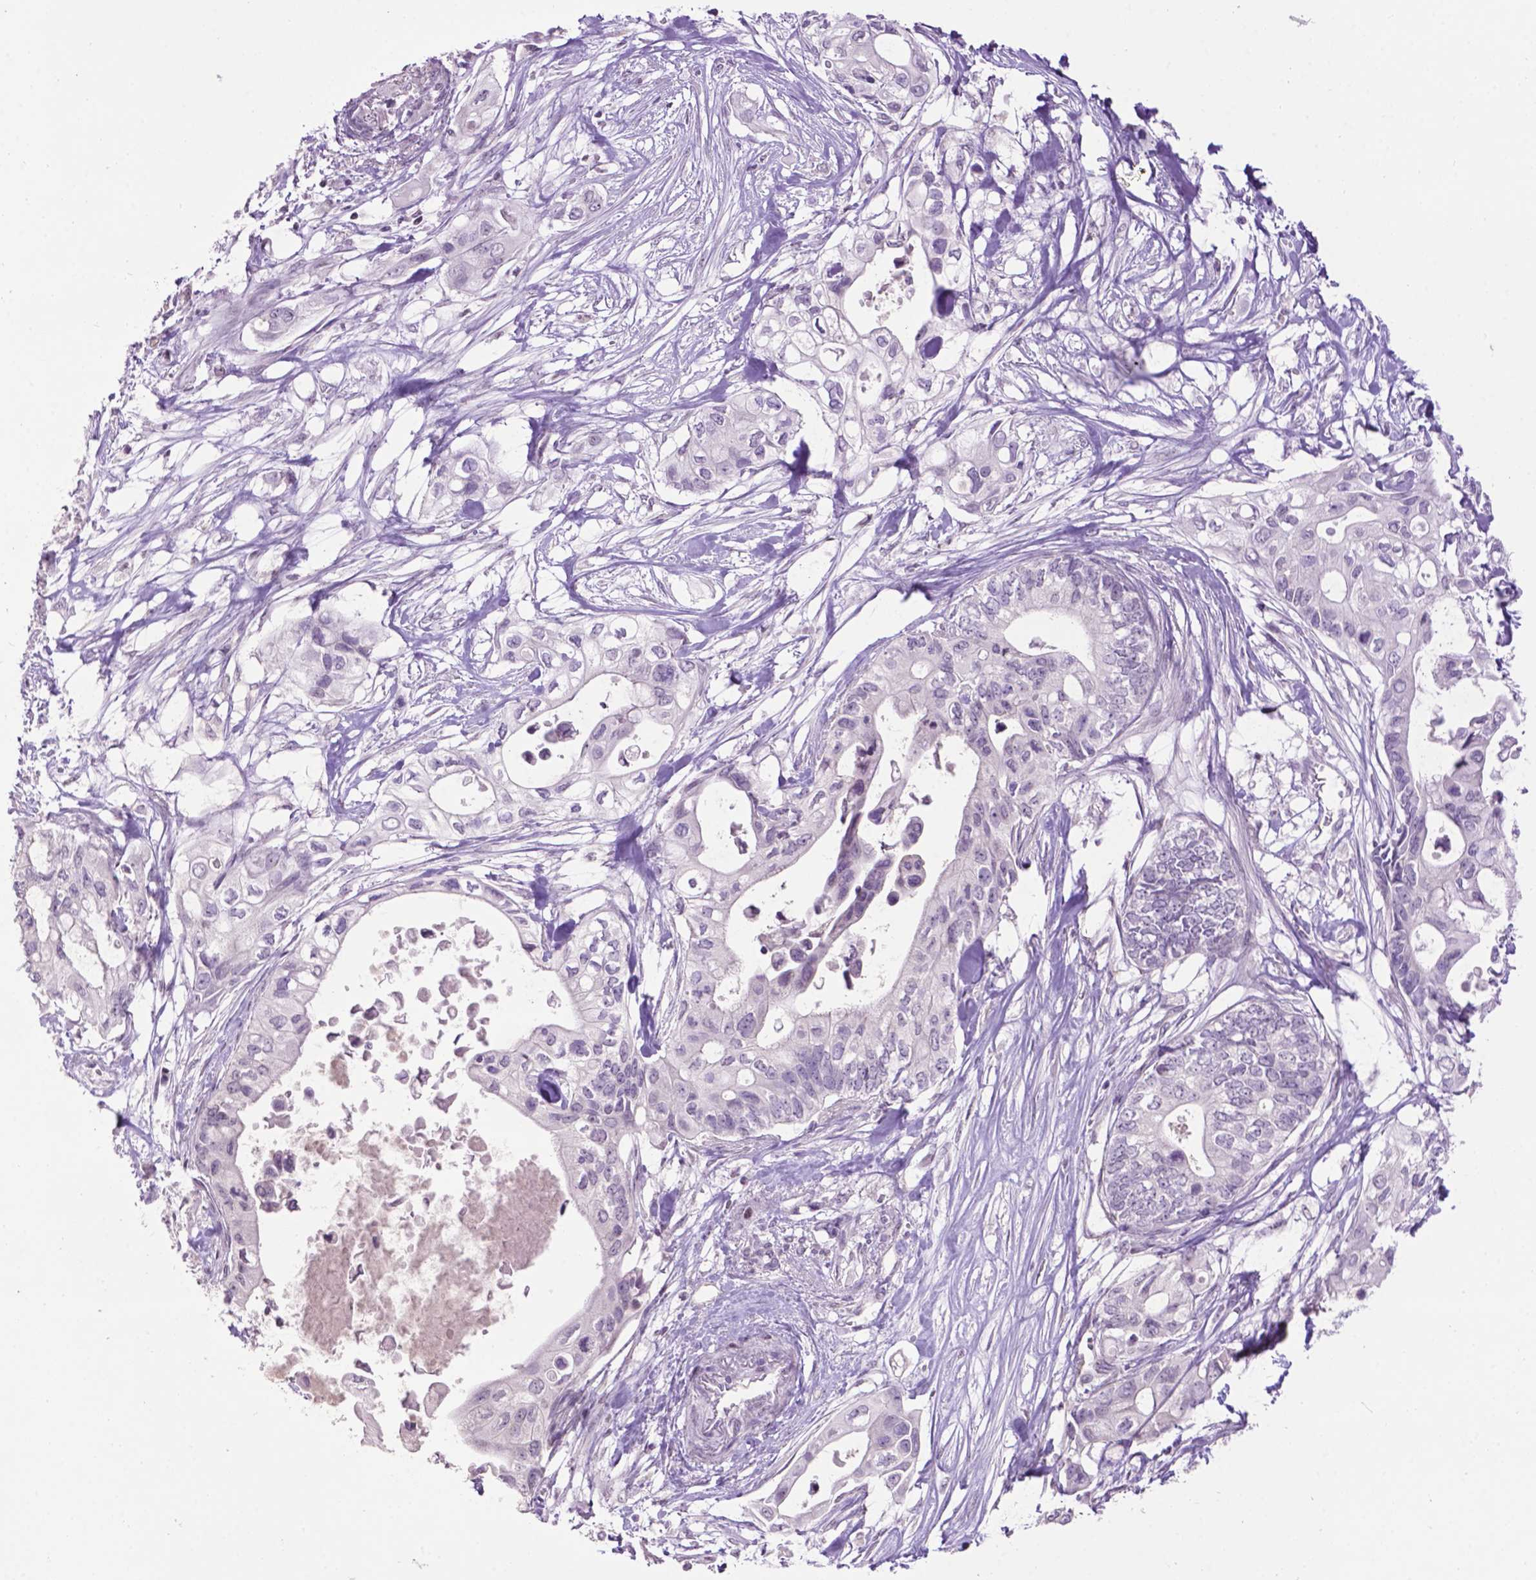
{"staining": {"intensity": "negative", "quantity": "none", "location": "none"}, "tissue": "pancreatic cancer", "cell_type": "Tumor cells", "image_type": "cancer", "snomed": [{"axis": "morphology", "description": "Adenocarcinoma, NOS"}, {"axis": "topography", "description": "Pancreas"}], "caption": "Immunohistochemistry (IHC) of human adenocarcinoma (pancreatic) demonstrates no staining in tumor cells.", "gene": "TH", "patient": {"sex": "female", "age": 63}}